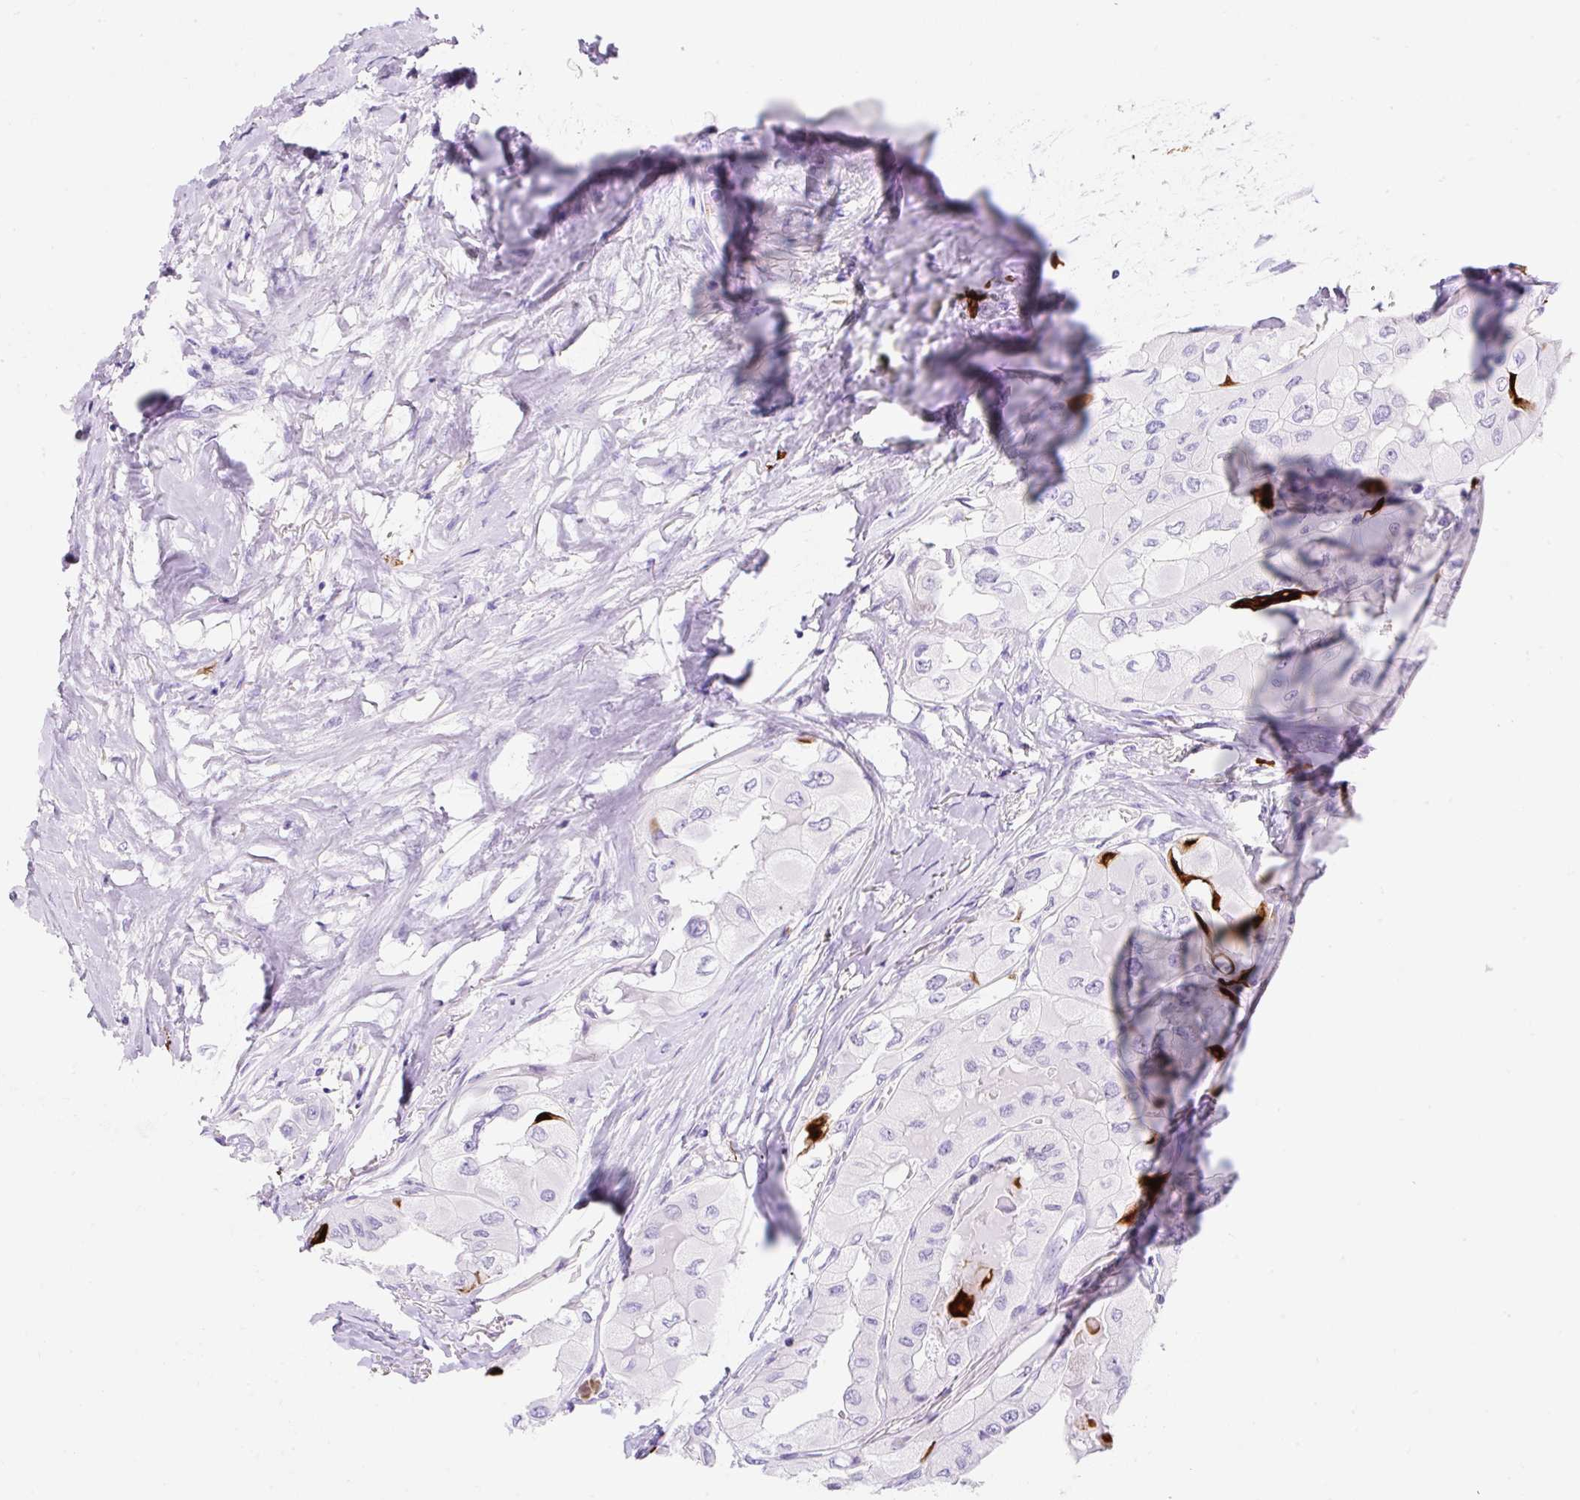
{"staining": {"intensity": "negative", "quantity": "none", "location": "none"}, "tissue": "thyroid cancer", "cell_type": "Tumor cells", "image_type": "cancer", "snomed": [{"axis": "morphology", "description": "Normal tissue, NOS"}, {"axis": "morphology", "description": "Papillary adenocarcinoma, NOS"}, {"axis": "topography", "description": "Thyroid gland"}], "caption": "There is no significant expression in tumor cells of thyroid cancer (papillary adenocarcinoma). The staining is performed using DAB (3,3'-diaminobenzidine) brown chromogen with nuclei counter-stained in using hematoxylin.", "gene": "APOC4-APOC2", "patient": {"sex": "female", "age": 59}}